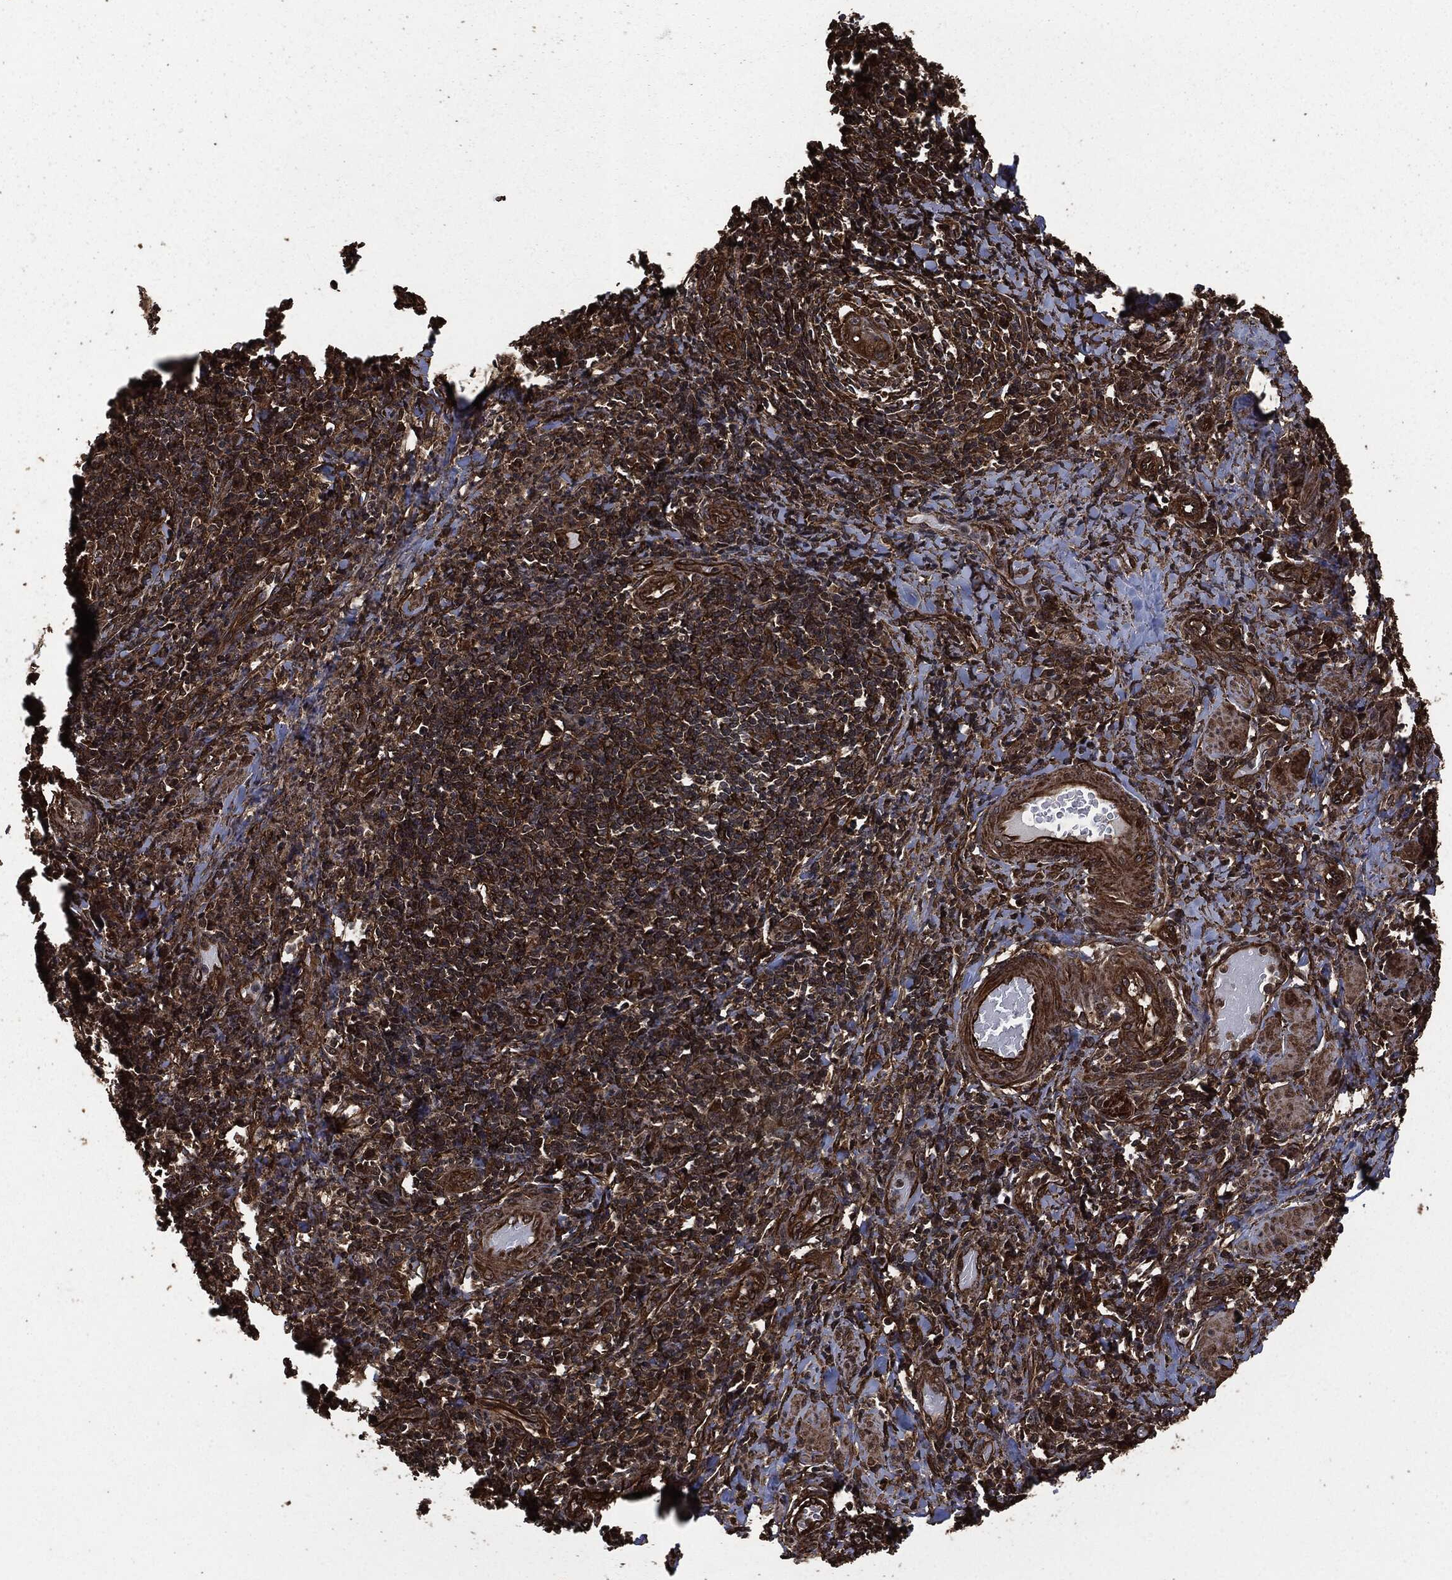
{"staining": {"intensity": "strong", "quantity": ">75%", "location": "cytoplasmic/membranous"}, "tissue": "cervical cancer", "cell_type": "Tumor cells", "image_type": "cancer", "snomed": [{"axis": "morphology", "description": "Squamous cell carcinoma, NOS"}, {"axis": "topography", "description": "Cervix"}], "caption": "Protein analysis of squamous cell carcinoma (cervical) tissue reveals strong cytoplasmic/membranous expression in approximately >75% of tumor cells.", "gene": "HRAS", "patient": {"sex": "female", "age": 26}}